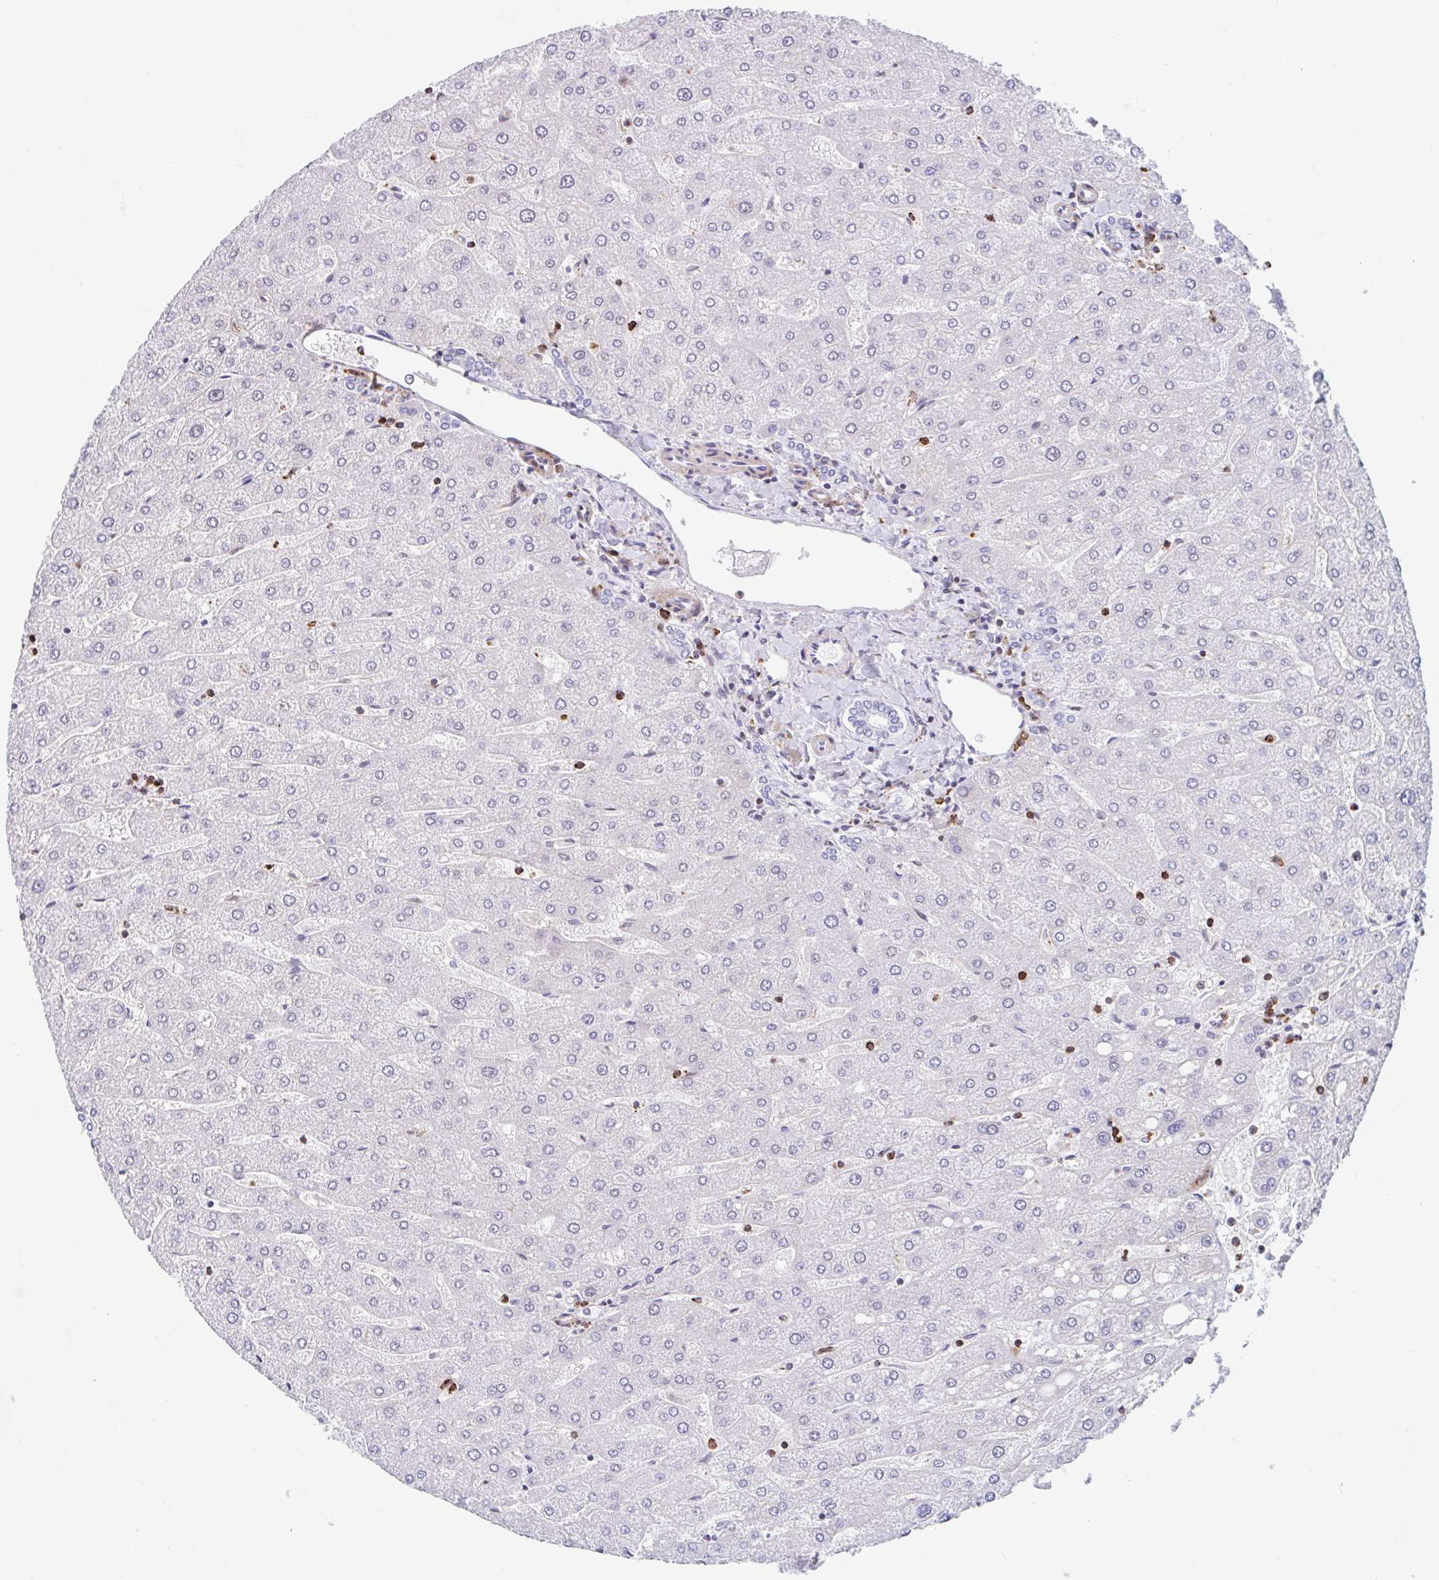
{"staining": {"intensity": "negative", "quantity": "none", "location": "none"}, "tissue": "liver", "cell_type": "Cholangiocytes", "image_type": "normal", "snomed": [{"axis": "morphology", "description": "Normal tissue, NOS"}, {"axis": "topography", "description": "Liver"}], "caption": "A histopathology image of human liver is negative for staining in cholangiocytes. The staining was performed using DAB (3,3'-diaminobenzidine) to visualize the protein expression in brown, while the nuclei were stained in blue with hematoxylin (Magnification: 20x).", "gene": "EFHD1", "patient": {"sex": "male", "age": 67}}